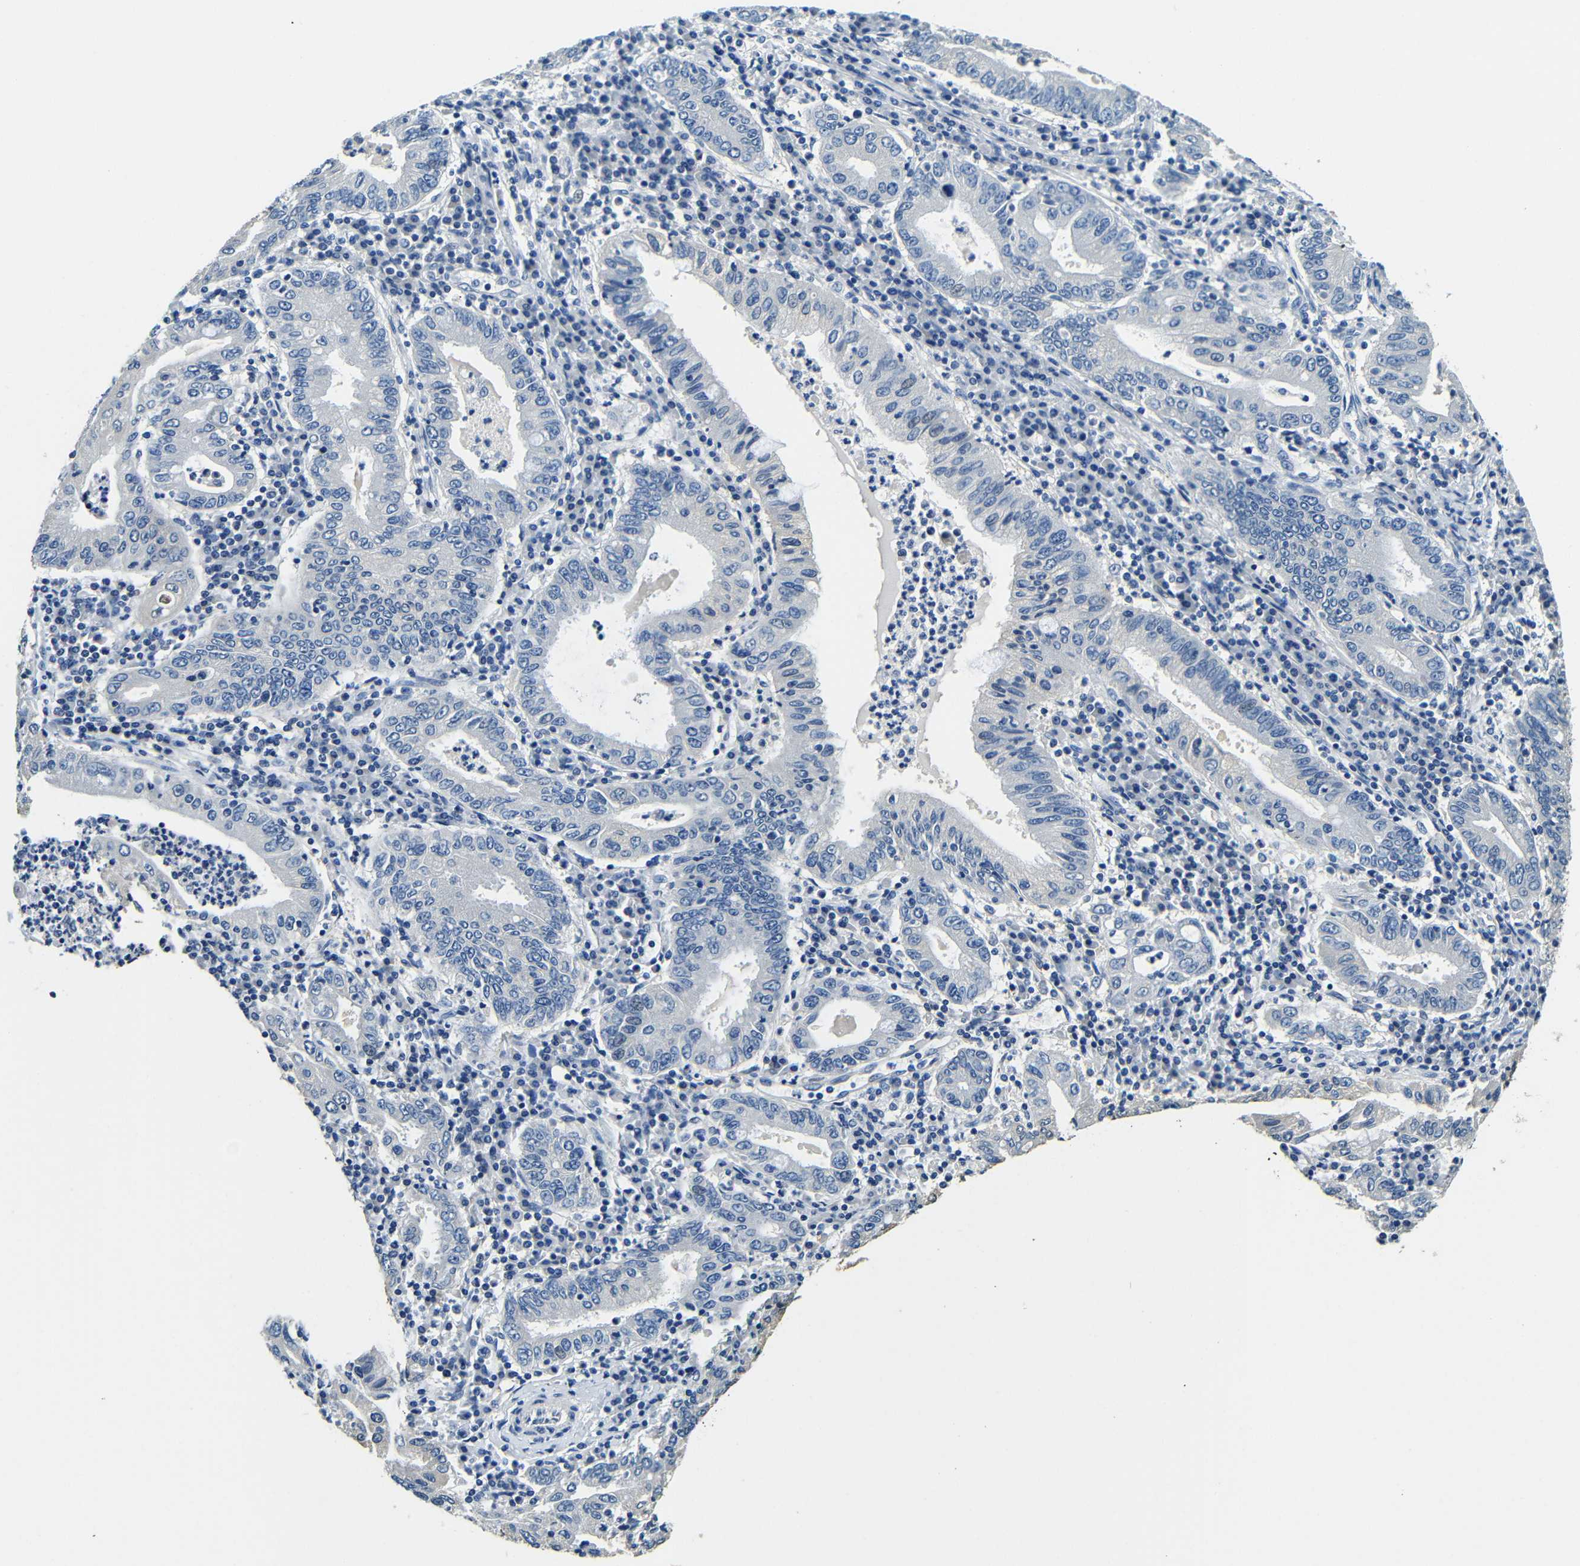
{"staining": {"intensity": "negative", "quantity": "none", "location": "none"}, "tissue": "stomach cancer", "cell_type": "Tumor cells", "image_type": "cancer", "snomed": [{"axis": "morphology", "description": "Normal tissue, NOS"}, {"axis": "morphology", "description": "Adenocarcinoma, NOS"}, {"axis": "topography", "description": "Esophagus"}, {"axis": "topography", "description": "Stomach, upper"}, {"axis": "topography", "description": "Peripheral nerve tissue"}], "caption": "Tumor cells show no significant protein positivity in adenocarcinoma (stomach).", "gene": "FMO5", "patient": {"sex": "male", "age": 62}}